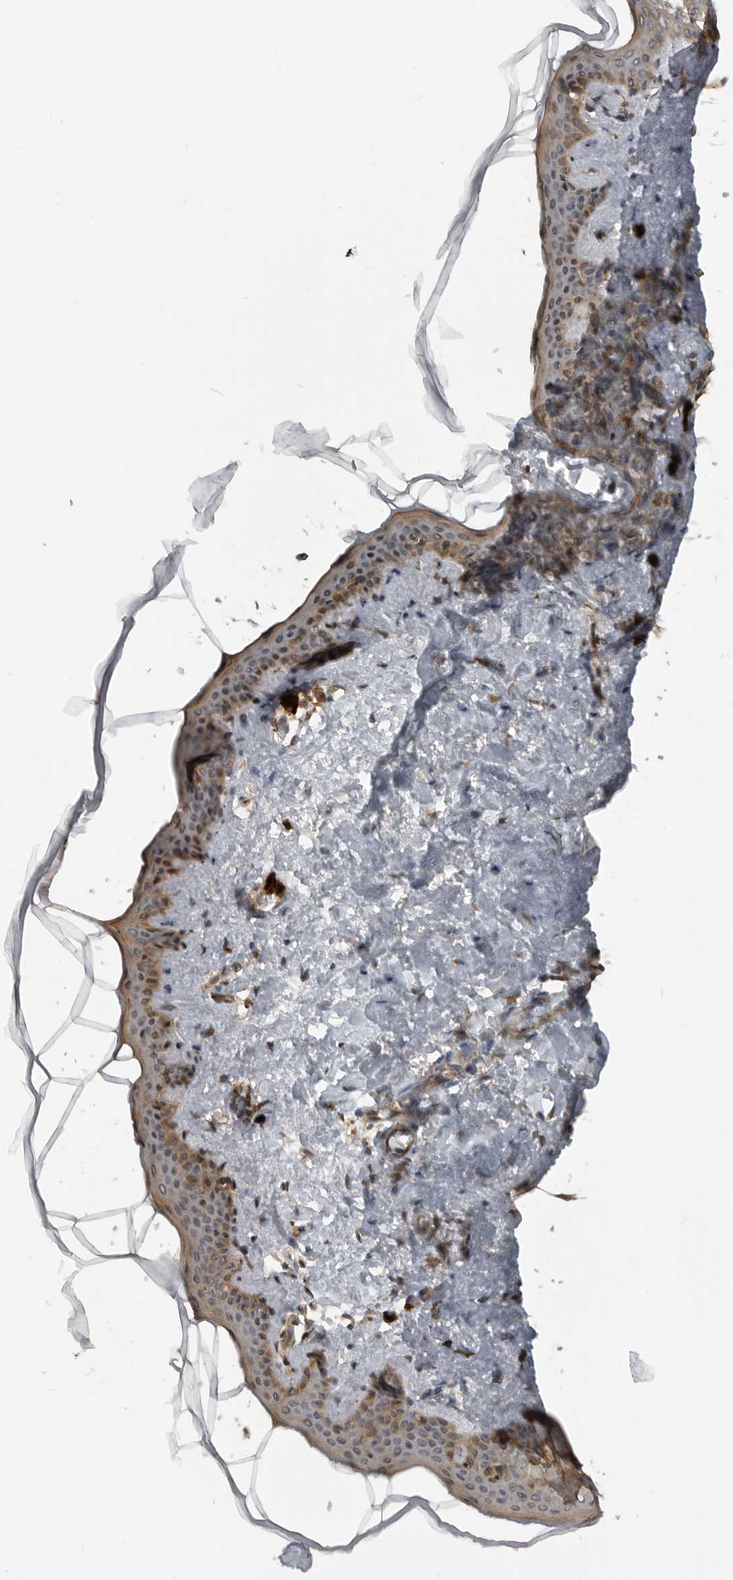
{"staining": {"intensity": "weak", "quantity": "25%-75%", "location": "cytoplasmic/membranous"}, "tissue": "skin", "cell_type": "Fibroblasts", "image_type": "normal", "snomed": [{"axis": "morphology", "description": "Normal tissue, NOS"}, {"axis": "topography", "description": "Skin"}], "caption": "DAB (3,3'-diaminobenzidine) immunohistochemical staining of benign skin shows weak cytoplasmic/membranous protein positivity in approximately 25%-75% of fibroblasts. (brown staining indicates protein expression, while blue staining denotes nuclei).", "gene": "CUEDC1", "patient": {"sex": "female", "age": 46}}